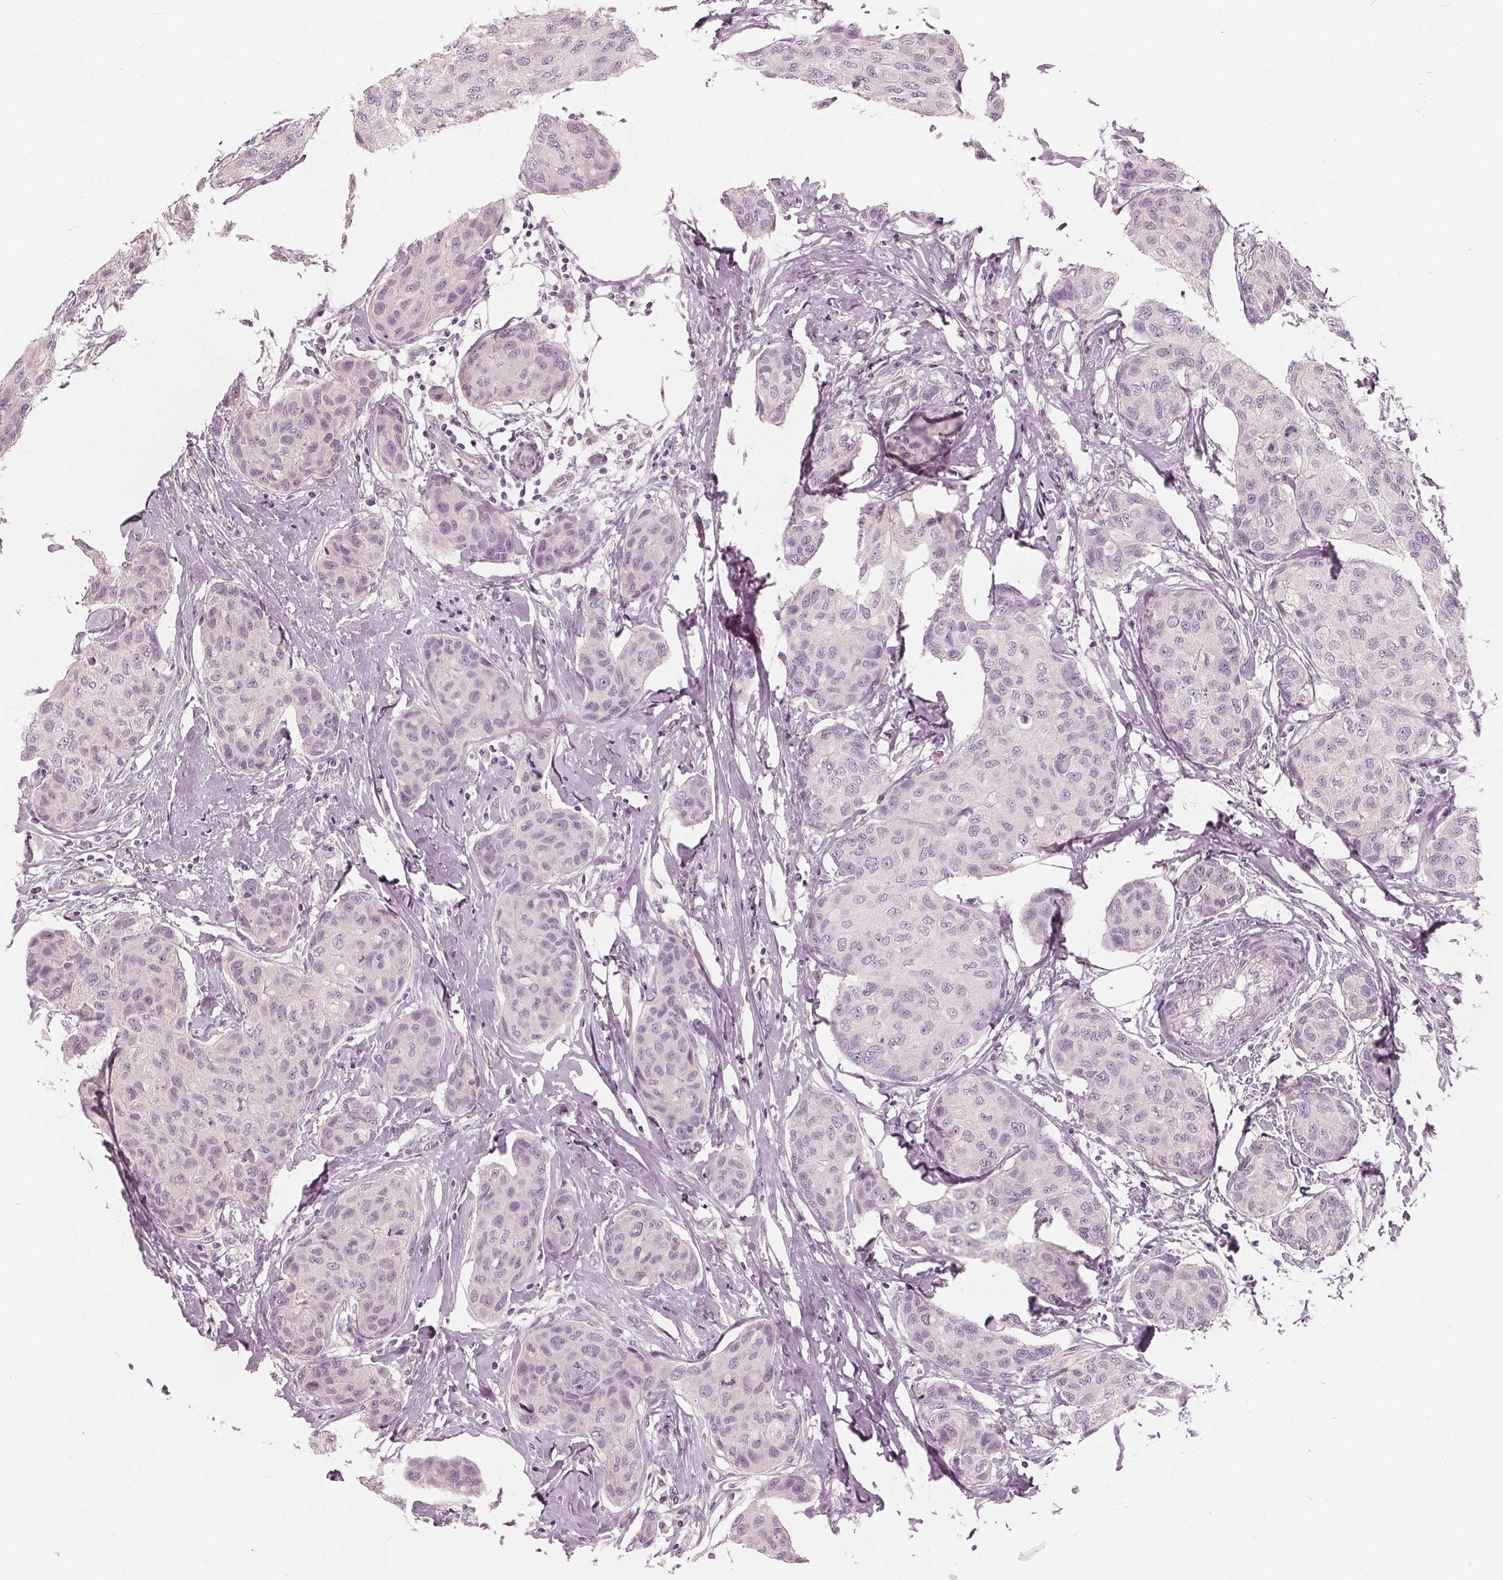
{"staining": {"intensity": "negative", "quantity": "none", "location": "none"}, "tissue": "breast cancer", "cell_type": "Tumor cells", "image_type": "cancer", "snomed": [{"axis": "morphology", "description": "Duct carcinoma"}, {"axis": "topography", "description": "Breast"}], "caption": "This is an immunohistochemistry histopathology image of human intraductal carcinoma (breast). There is no positivity in tumor cells.", "gene": "SAT2", "patient": {"sex": "female", "age": 80}}